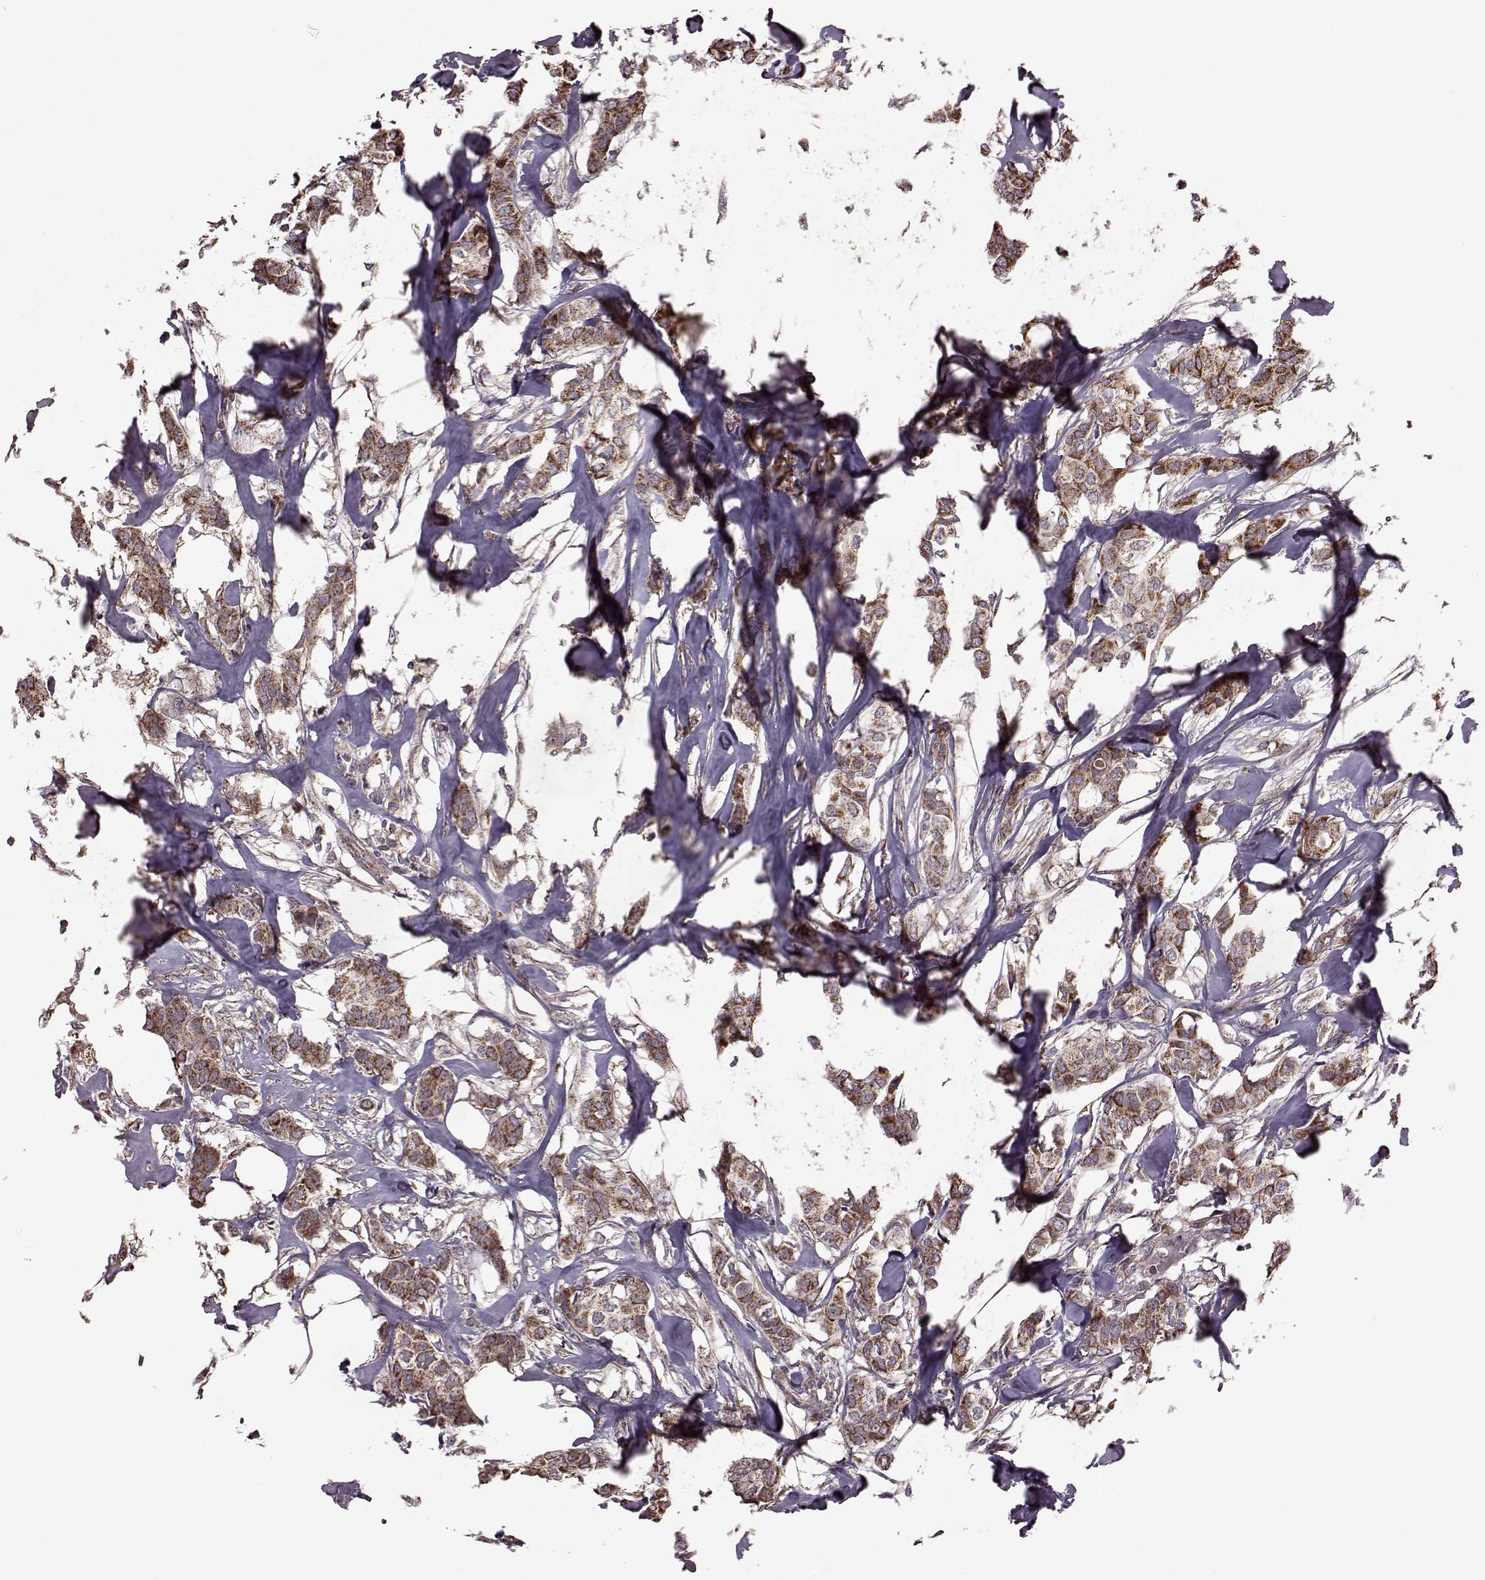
{"staining": {"intensity": "strong", "quantity": ">75%", "location": "cytoplasmic/membranous"}, "tissue": "breast cancer", "cell_type": "Tumor cells", "image_type": "cancer", "snomed": [{"axis": "morphology", "description": "Duct carcinoma"}, {"axis": "topography", "description": "Breast"}], "caption": "An image of breast cancer (infiltrating ductal carcinoma) stained for a protein exhibits strong cytoplasmic/membranous brown staining in tumor cells.", "gene": "PUDP", "patient": {"sex": "female", "age": 62}}